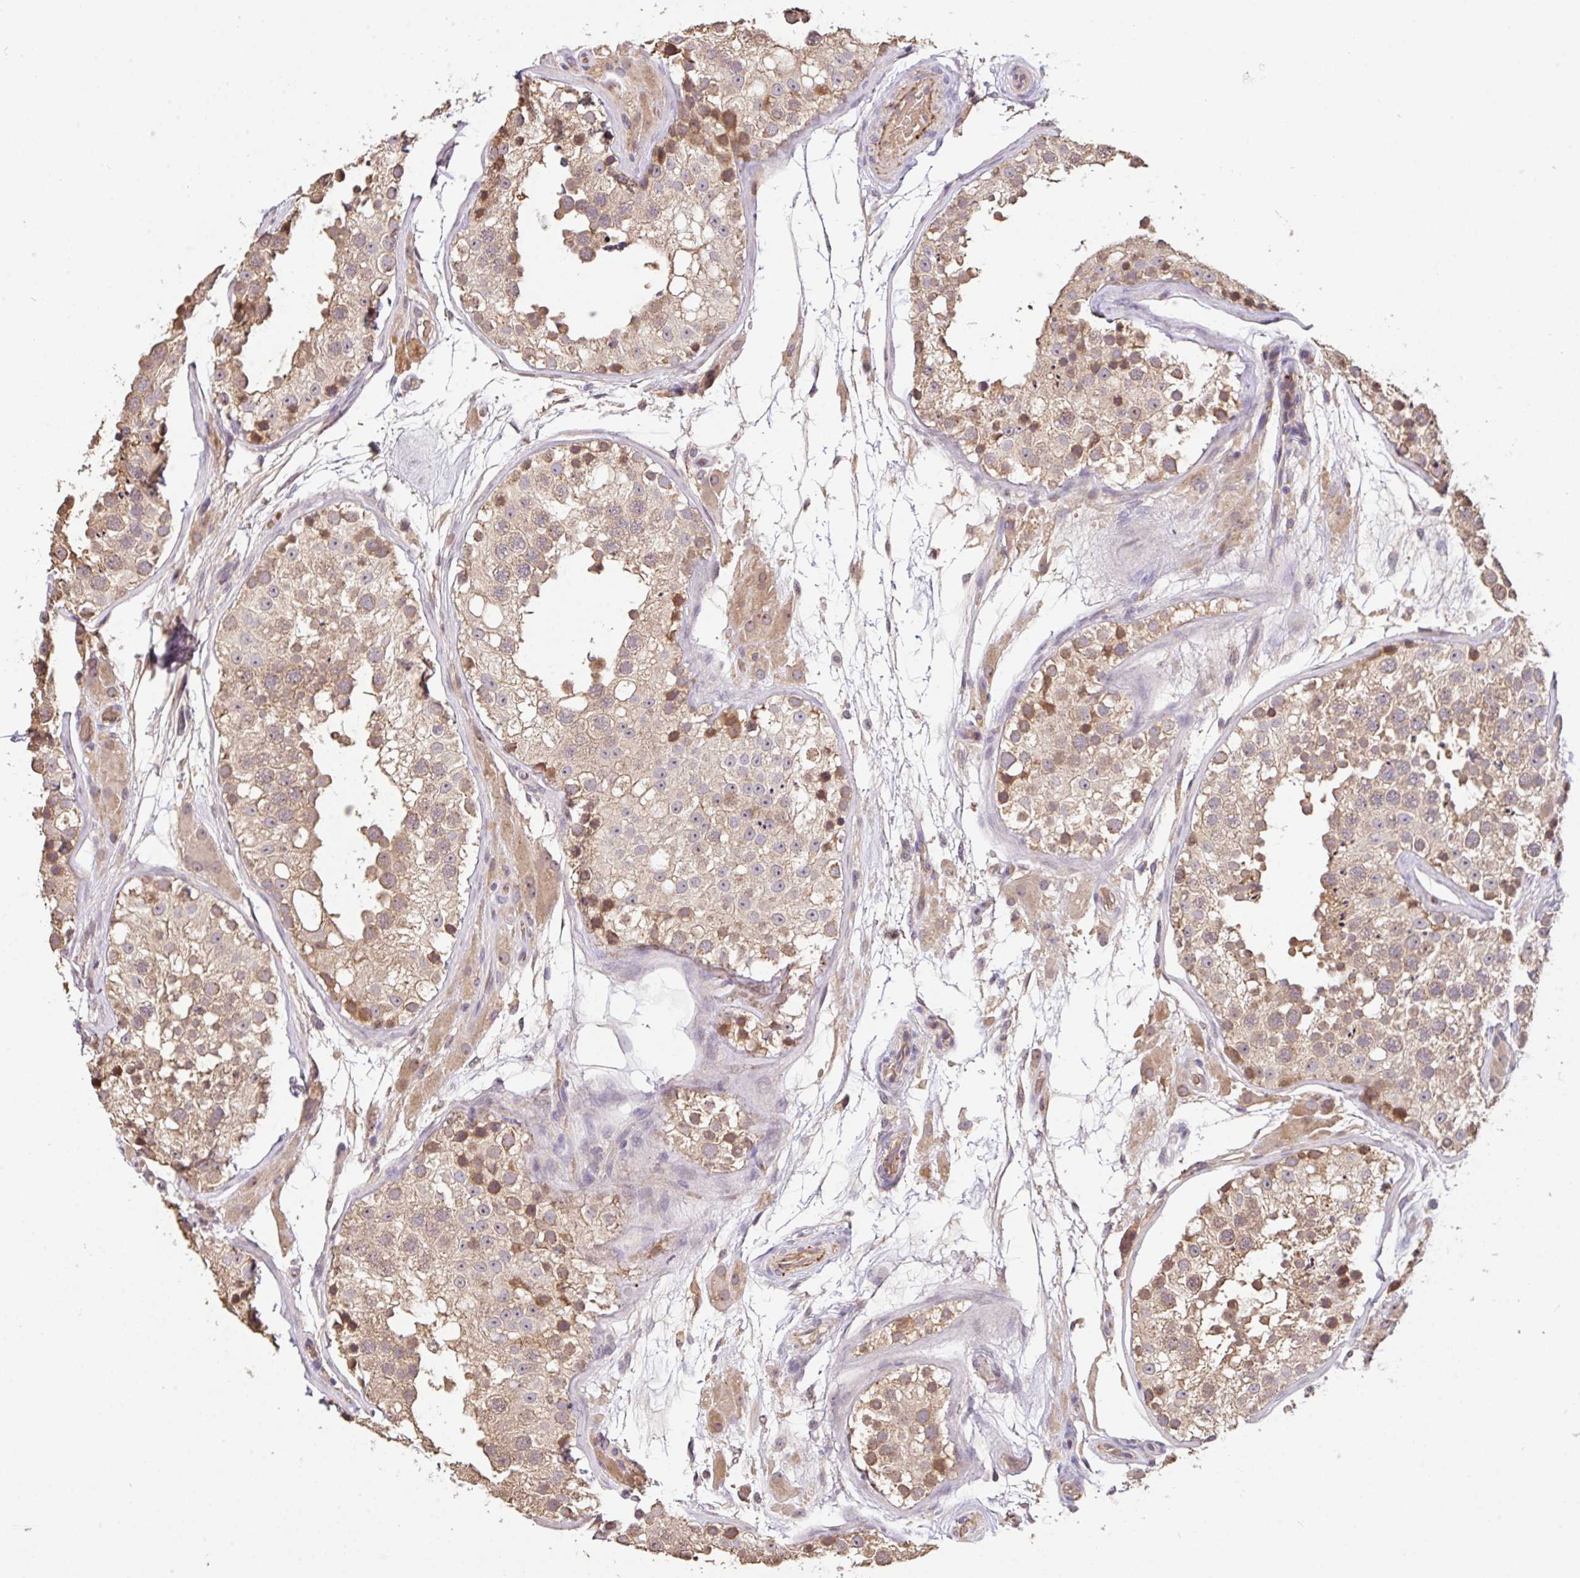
{"staining": {"intensity": "moderate", "quantity": ">75%", "location": "cytoplasmic/membranous"}, "tissue": "testis", "cell_type": "Cells in seminiferous ducts", "image_type": "normal", "snomed": [{"axis": "morphology", "description": "Normal tissue, NOS"}, {"axis": "topography", "description": "Testis"}], "caption": "About >75% of cells in seminiferous ducts in benign testis demonstrate moderate cytoplasmic/membranous protein expression as visualized by brown immunohistochemical staining.", "gene": "C1QTNF9B", "patient": {"sex": "male", "age": 26}}